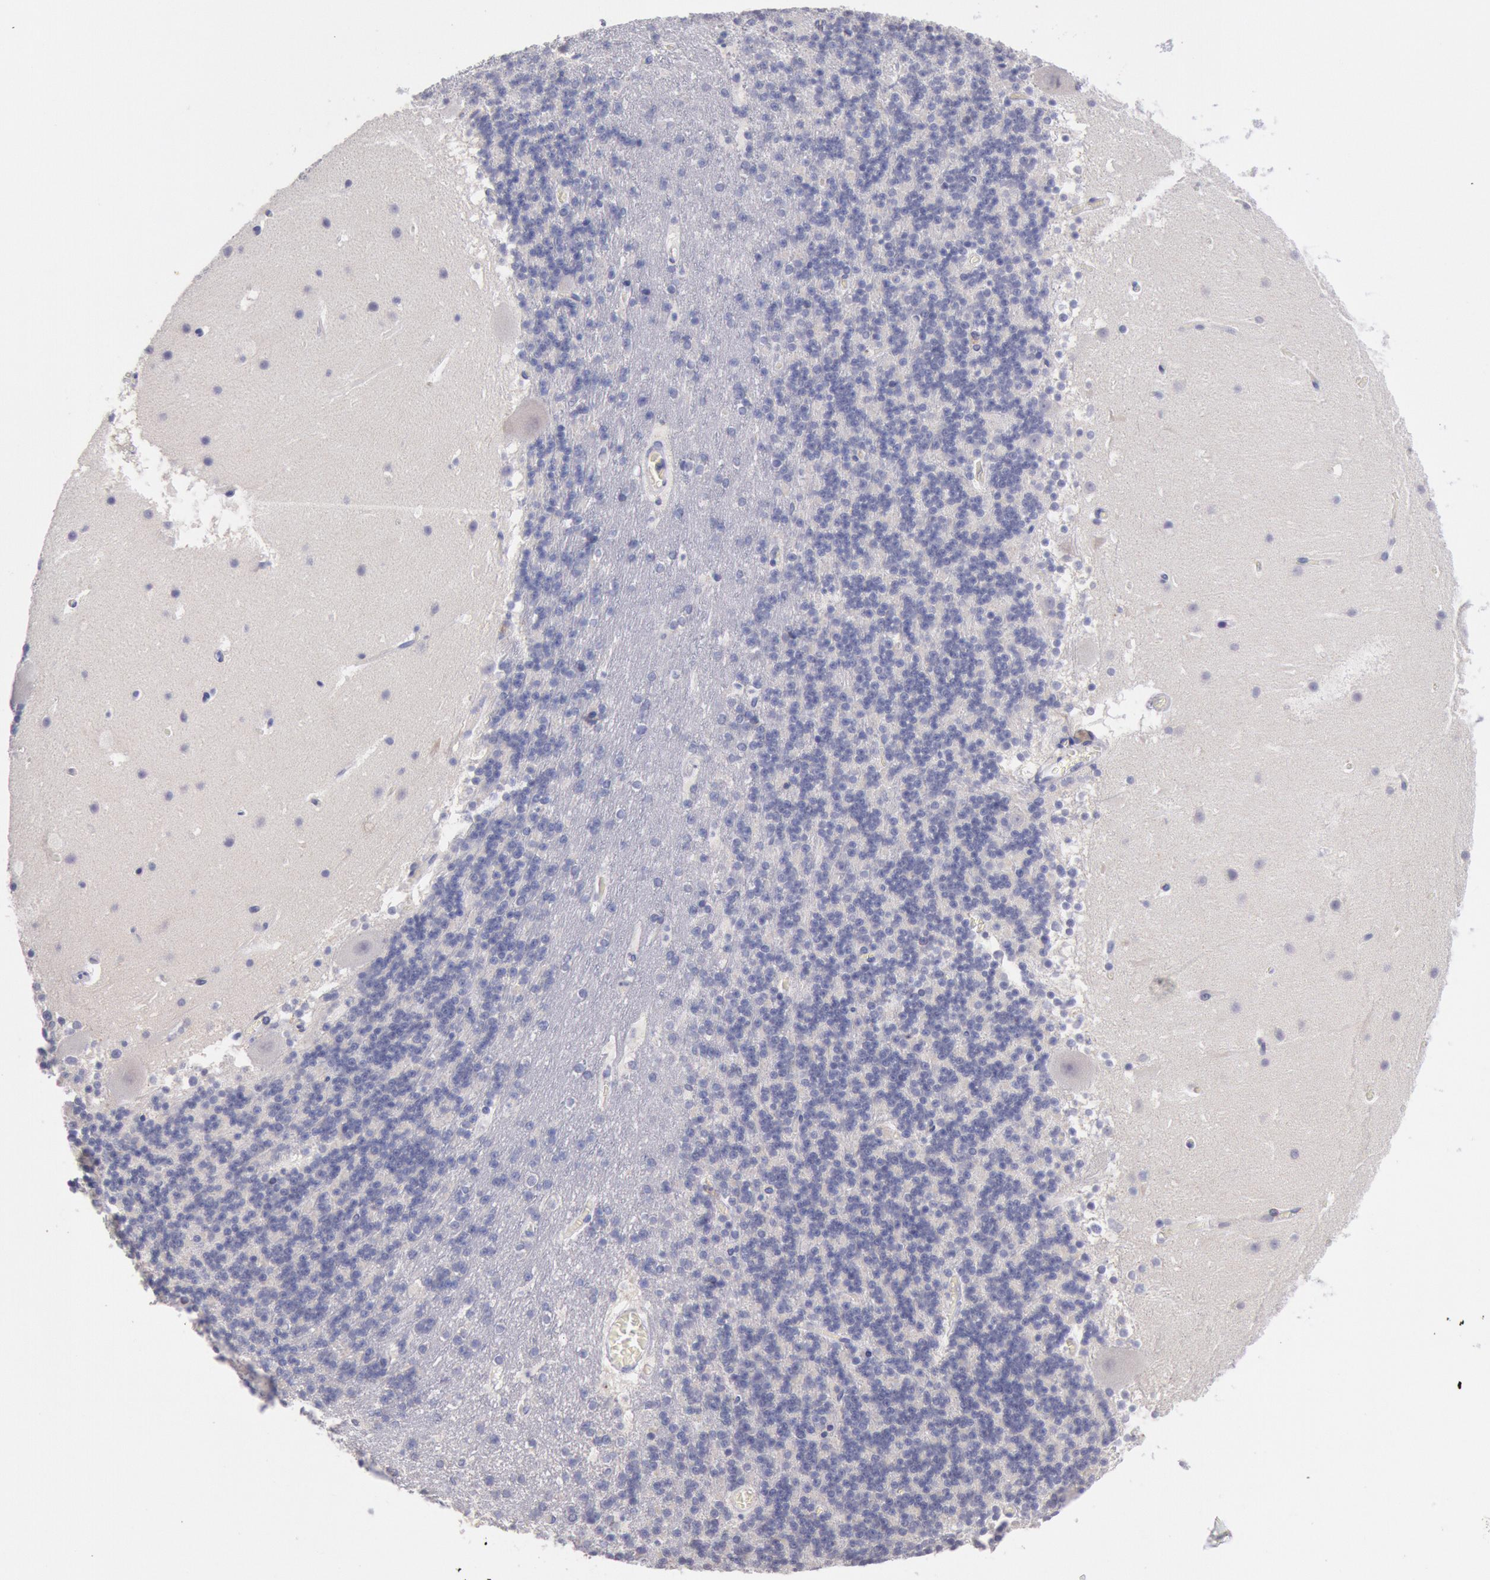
{"staining": {"intensity": "negative", "quantity": "none", "location": "none"}, "tissue": "cerebellum", "cell_type": "Cells in granular layer", "image_type": "normal", "snomed": [{"axis": "morphology", "description": "Normal tissue, NOS"}, {"axis": "topography", "description": "Cerebellum"}], "caption": "The micrograph exhibits no significant positivity in cells in granular layer of cerebellum. The staining was performed using DAB to visualize the protein expression in brown, while the nuclei were stained in blue with hematoxylin (Magnification: 20x).", "gene": "GAL3ST1", "patient": {"sex": "male", "age": 45}}